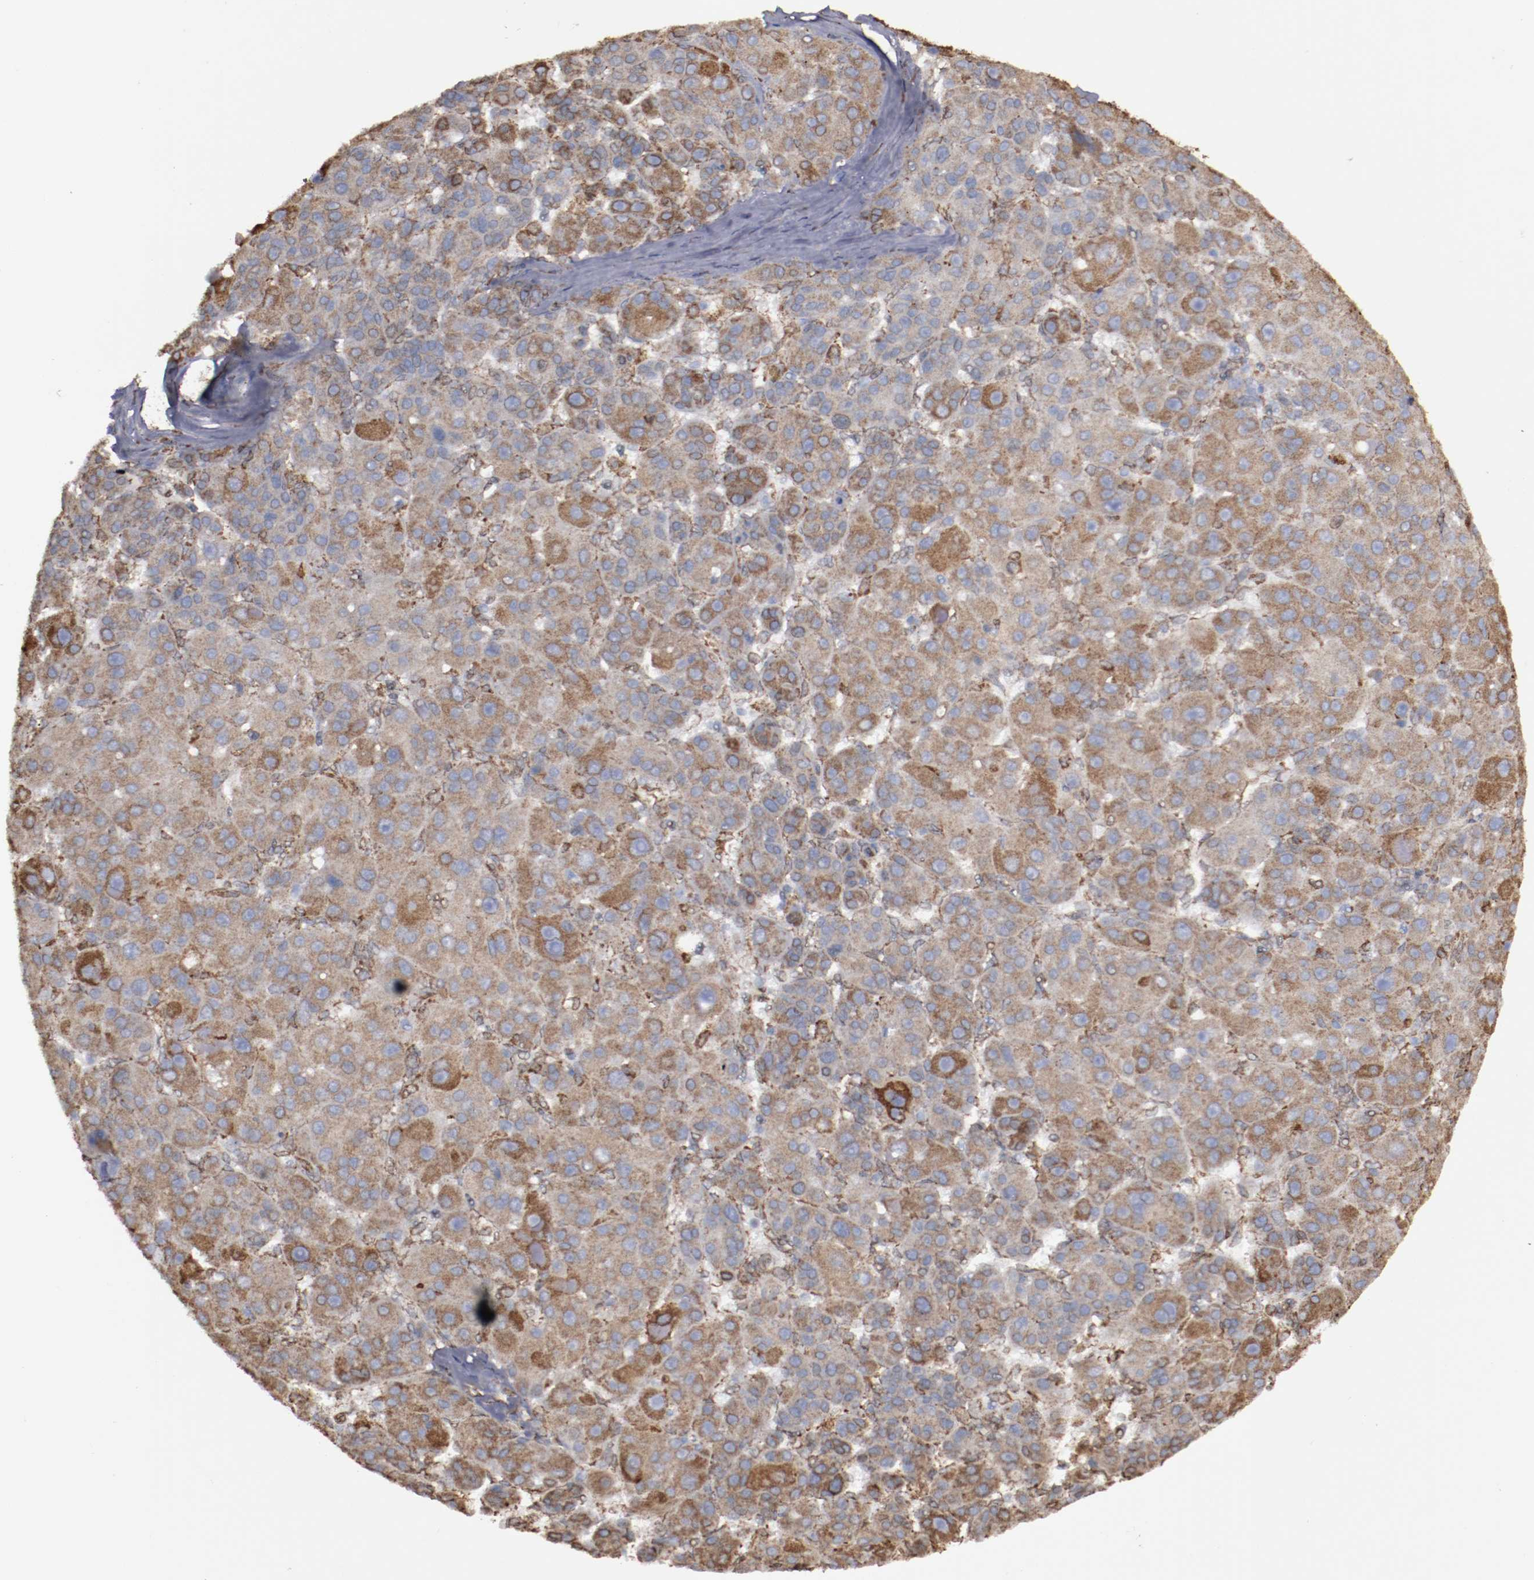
{"staining": {"intensity": "moderate", "quantity": ">75%", "location": "cytoplasmic/membranous"}, "tissue": "liver cancer", "cell_type": "Tumor cells", "image_type": "cancer", "snomed": [{"axis": "morphology", "description": "Carcinoma, Hepatocellular, NOS"}, {"axis": "topography", "description": "Liver"}], "caption": "Immunohistochemistry histopathology image of neoplastic tissue: human liver hepatocellular carcinoma stained using immunohistochemistry demonstrates medium levels of moderate protein expression localized specifically in the cytoplasmic/membranous of tumor cells, appearing as a cytoplasmic/membranous brown color.", "gene": "ERLIN2", "patient": {"sex": "male", "age": 76}}